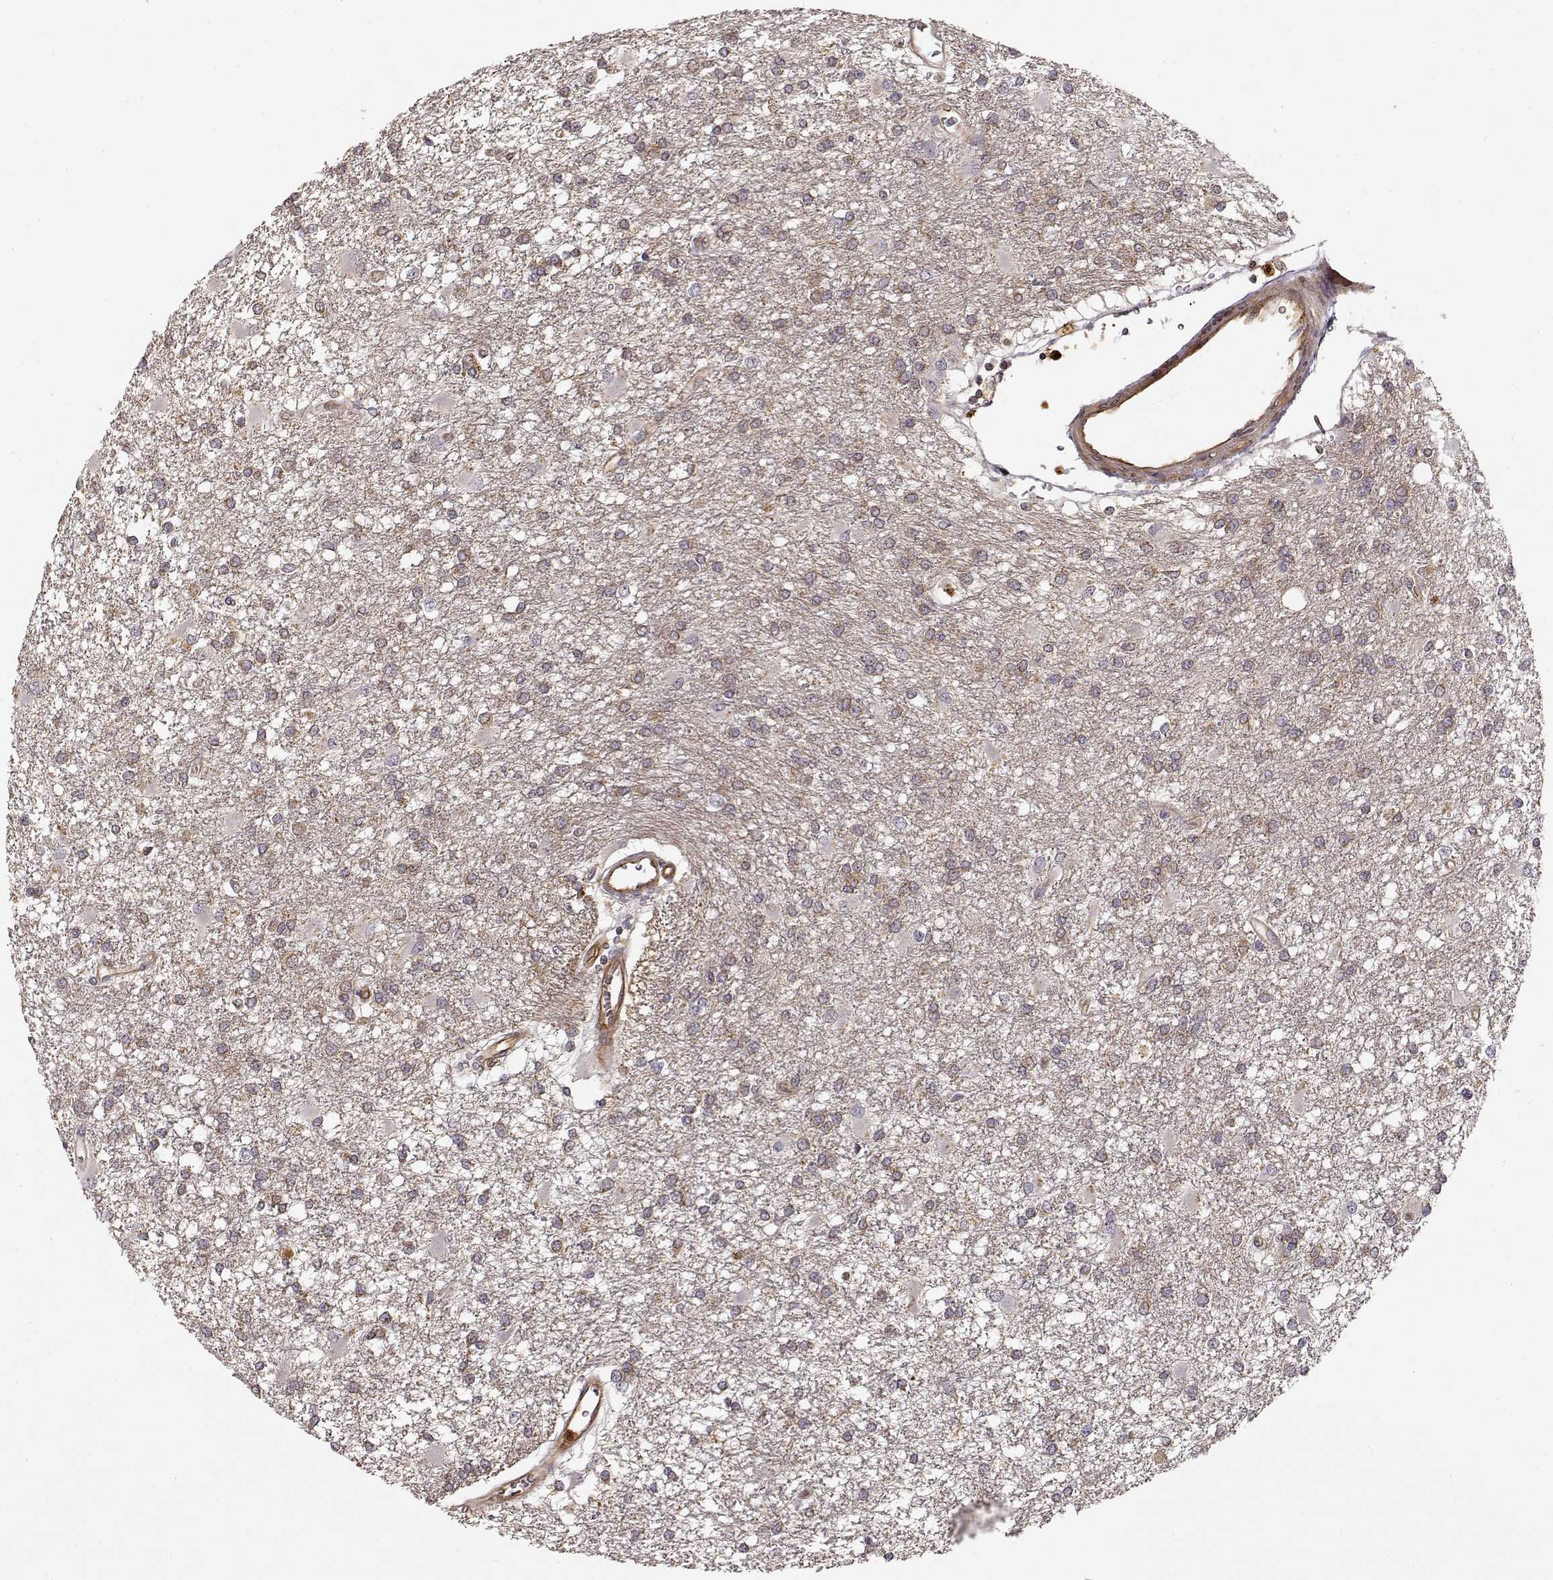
{"staining": {"intensity": "weak", "quantity": ">75%", "location": "cytoplasmic/membranous"}, "tissue": "glioma", "cell_type": "Tumor cells", "image_type": "cancer", "snomed": [{"axis": "morphology", "description": "Glioma, malignant, High grade"}, {"axis": "topography", "description": "Cerebral cortex"}], "caption": "A low amount of weak cytoplasmic/membranous positivity is appreciated in about >75% of tumor cells in glioma tissue.", "gene": "ARHGEF2", "patient": {"sex": "male", "age": 79}}